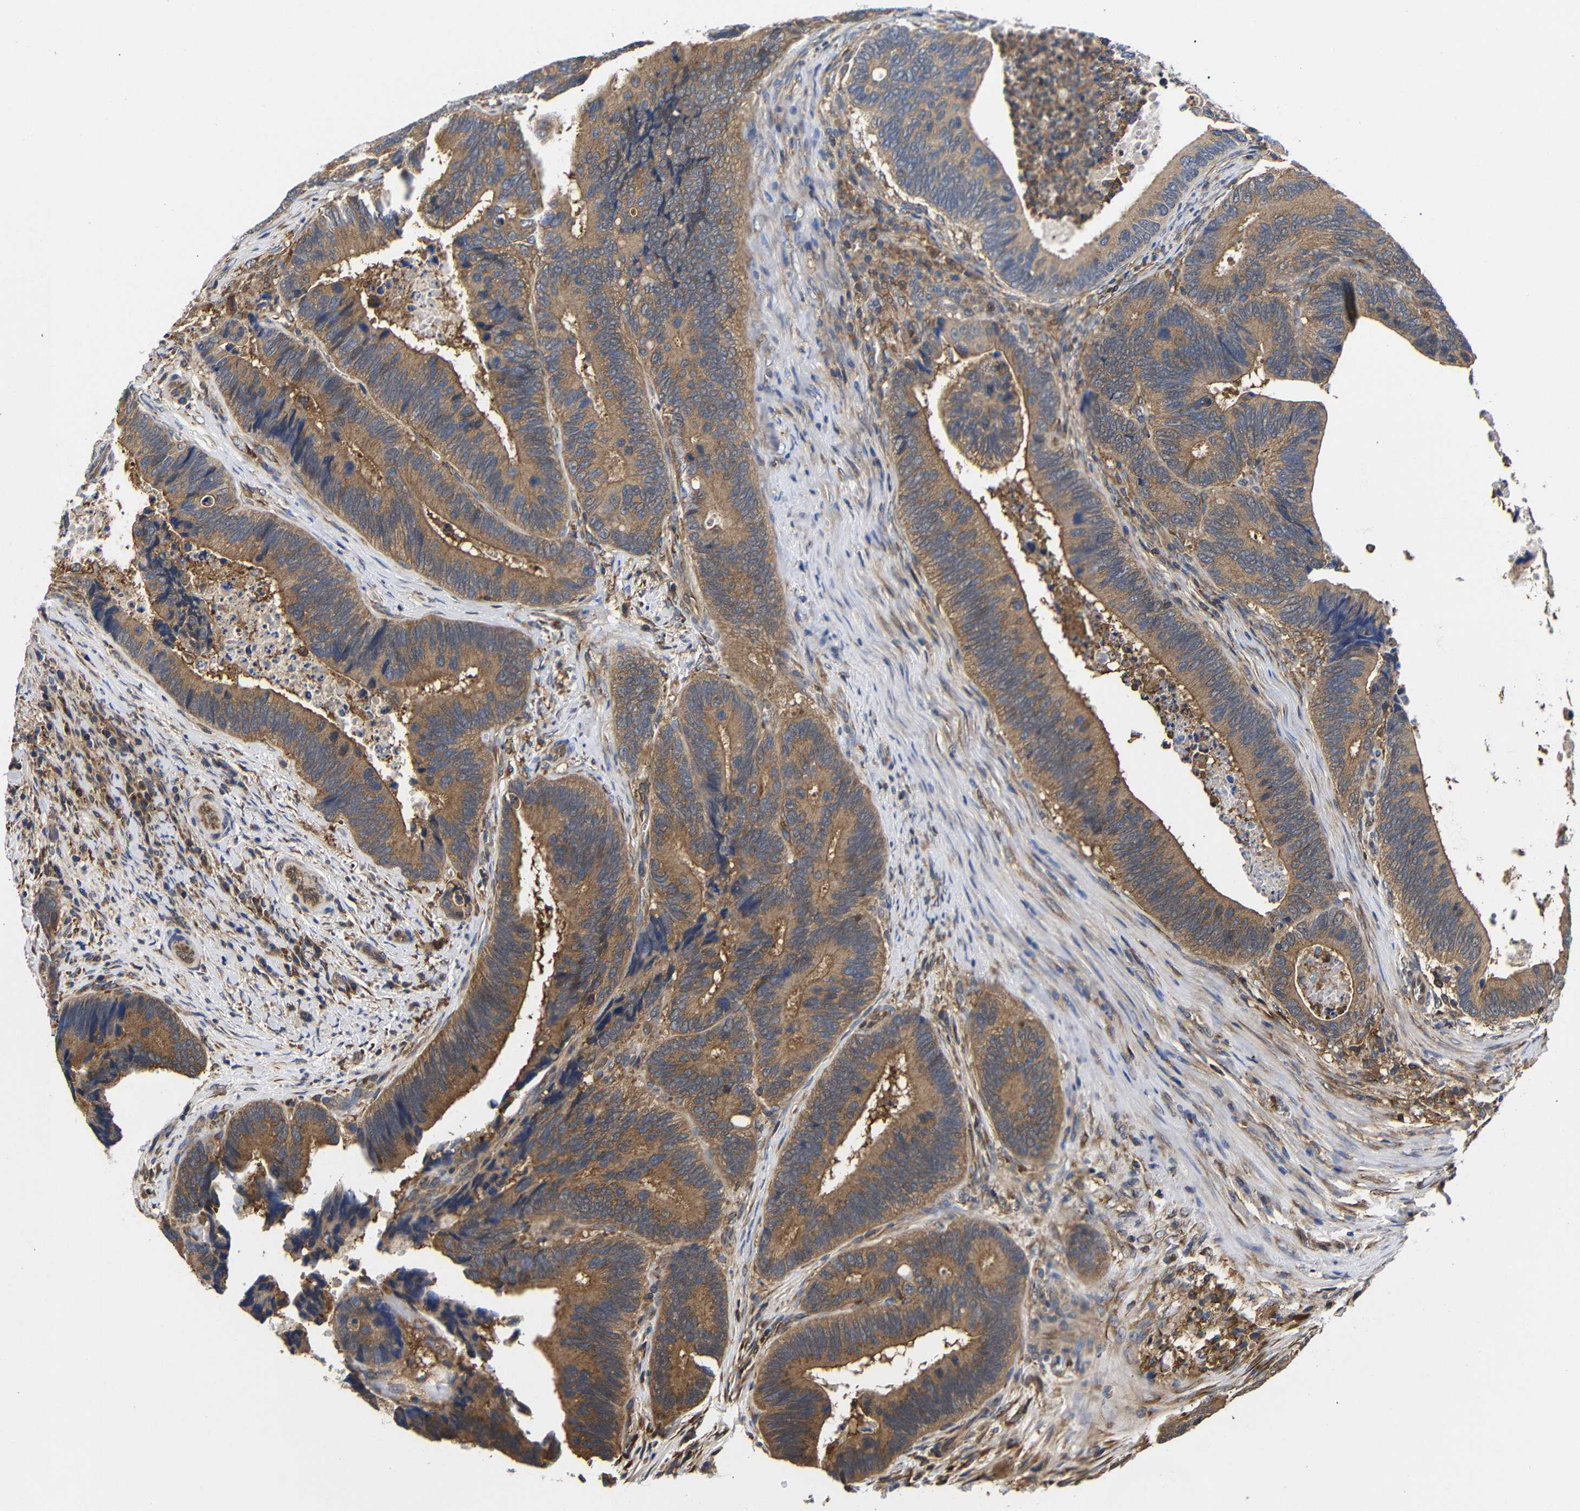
{"staining": {"intensity": "moderate", "quantity": ">75%", "location": "cytoplasmic/membranous"}, "tissue": "colorectal cancer", "cell_type": "Tumor cells", "image_type": "cancer", "snomed": [{"axis": "morphology", "description": "Inflammation, NOS"}, {"axis": "morphology", "description": "Adenocarcinoma, NOS"}, {"axis": "topography", "description": "Colon"}], "caption": "Colorectal cancer (adenocarcinoma) tissue displays moderate cytoplasmic/membranous staining in approximately >75% of tumor cells The staining was performed using DAB (3,3'-diaminobenzidine) to visualize the protein expression in brown, while the nuclei were stained in blue with hematoxylin (Magnification: 20x).", "gene": "LRRCC1", "patient": {"sex": "male", "age": 72}}